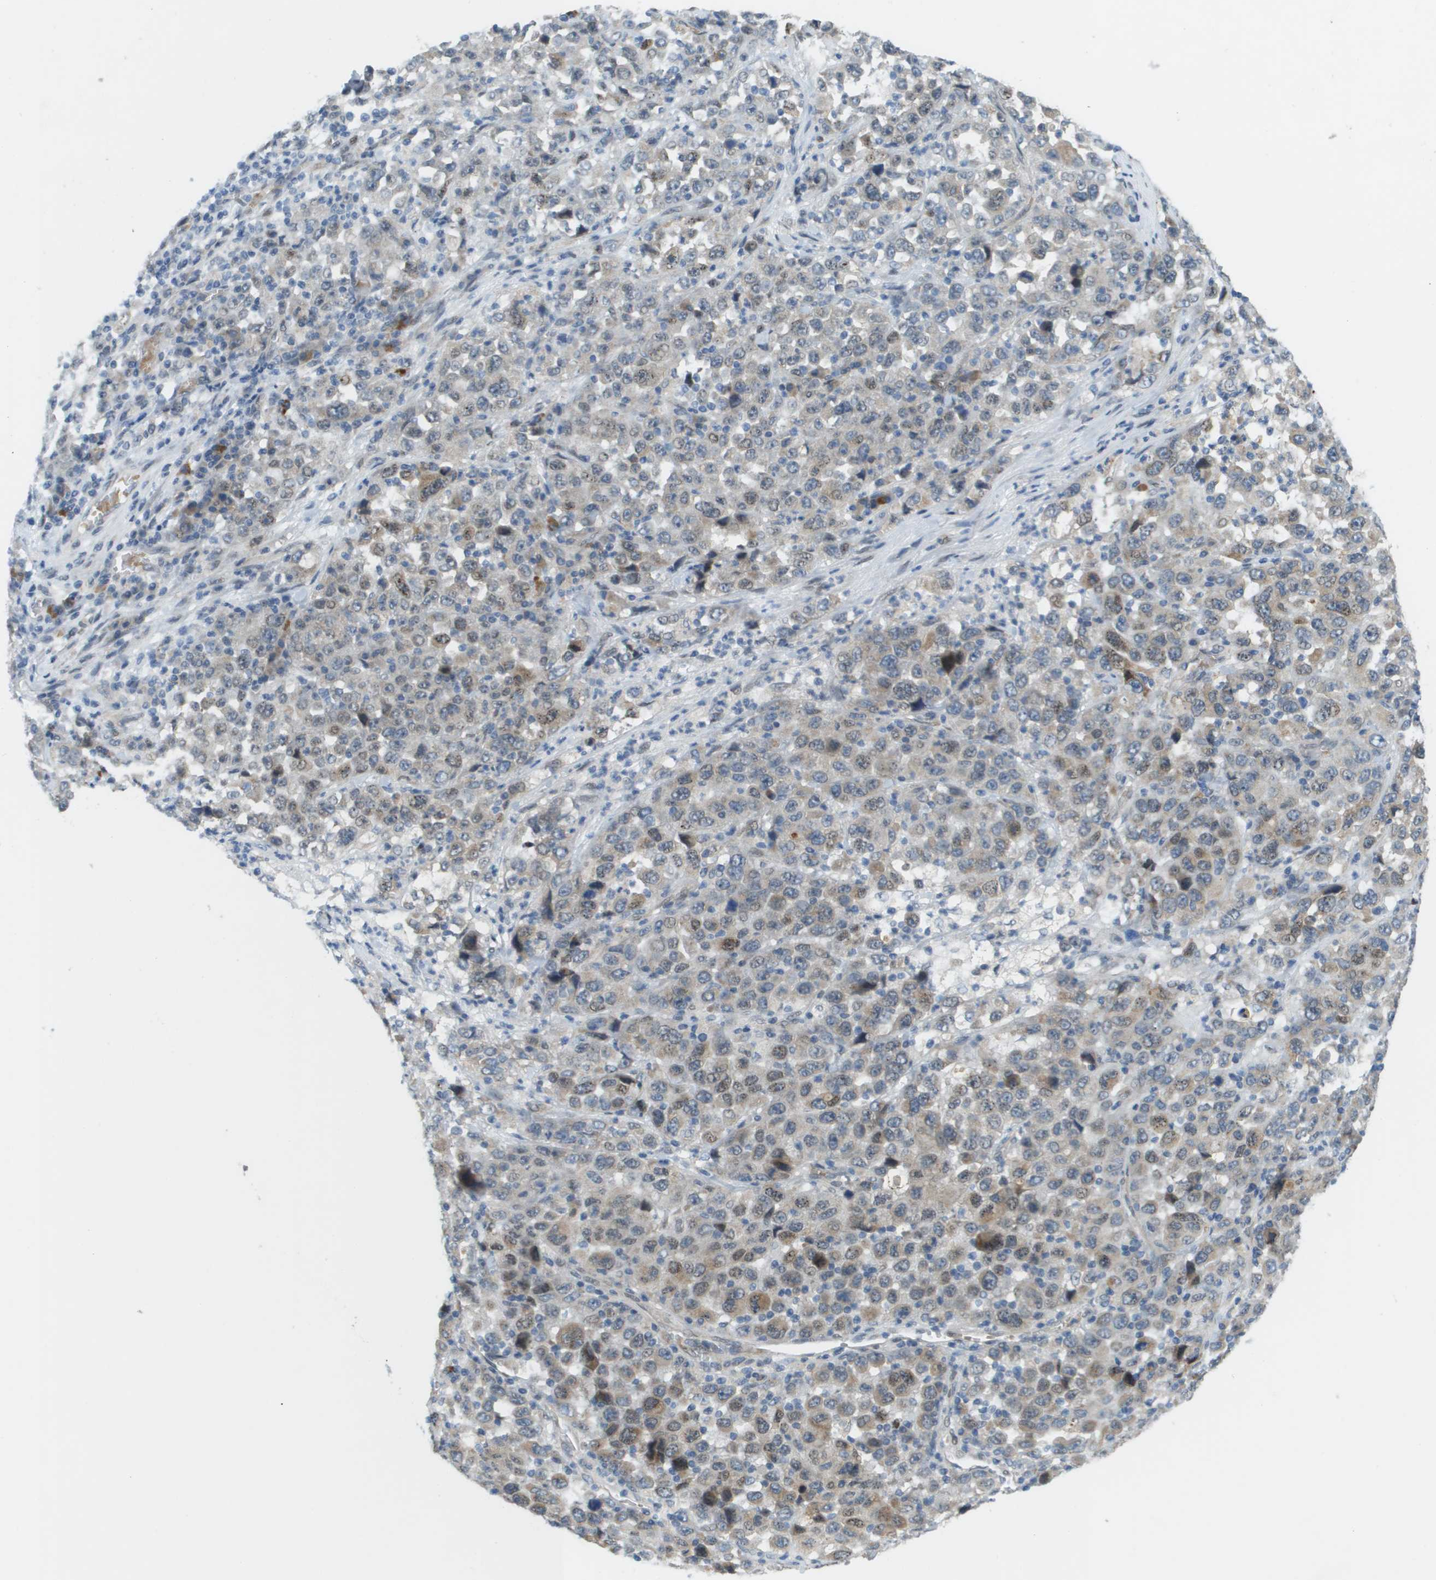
{"staining": {"intensity": "weak", "quantity": "25%-75%", "location": "cytoplasmic/membranous,nuclear"}, "tissue": "stomach cancer", "cell_type": "Tumor cells", "image_type": "cancer", "snomed": [{"axis": "morphology", "description": "Normal tissue, NOS"}, {"axis": "morphology", "description": "Adenocarcinoma, NOS"}, {"axis": "topography", "description": "Stomach, upper"}, {"axis": "topography", "description": "Stomach"}], "caption": "Tumor cells reveal low levels of weak cytoplasmic/membranous and nuclear staining in approximately 25%-75% of cells in human stomach adenocarcinoma.", "gene": "CACNB4", "patient": {"sex": "male", "age": 59}}